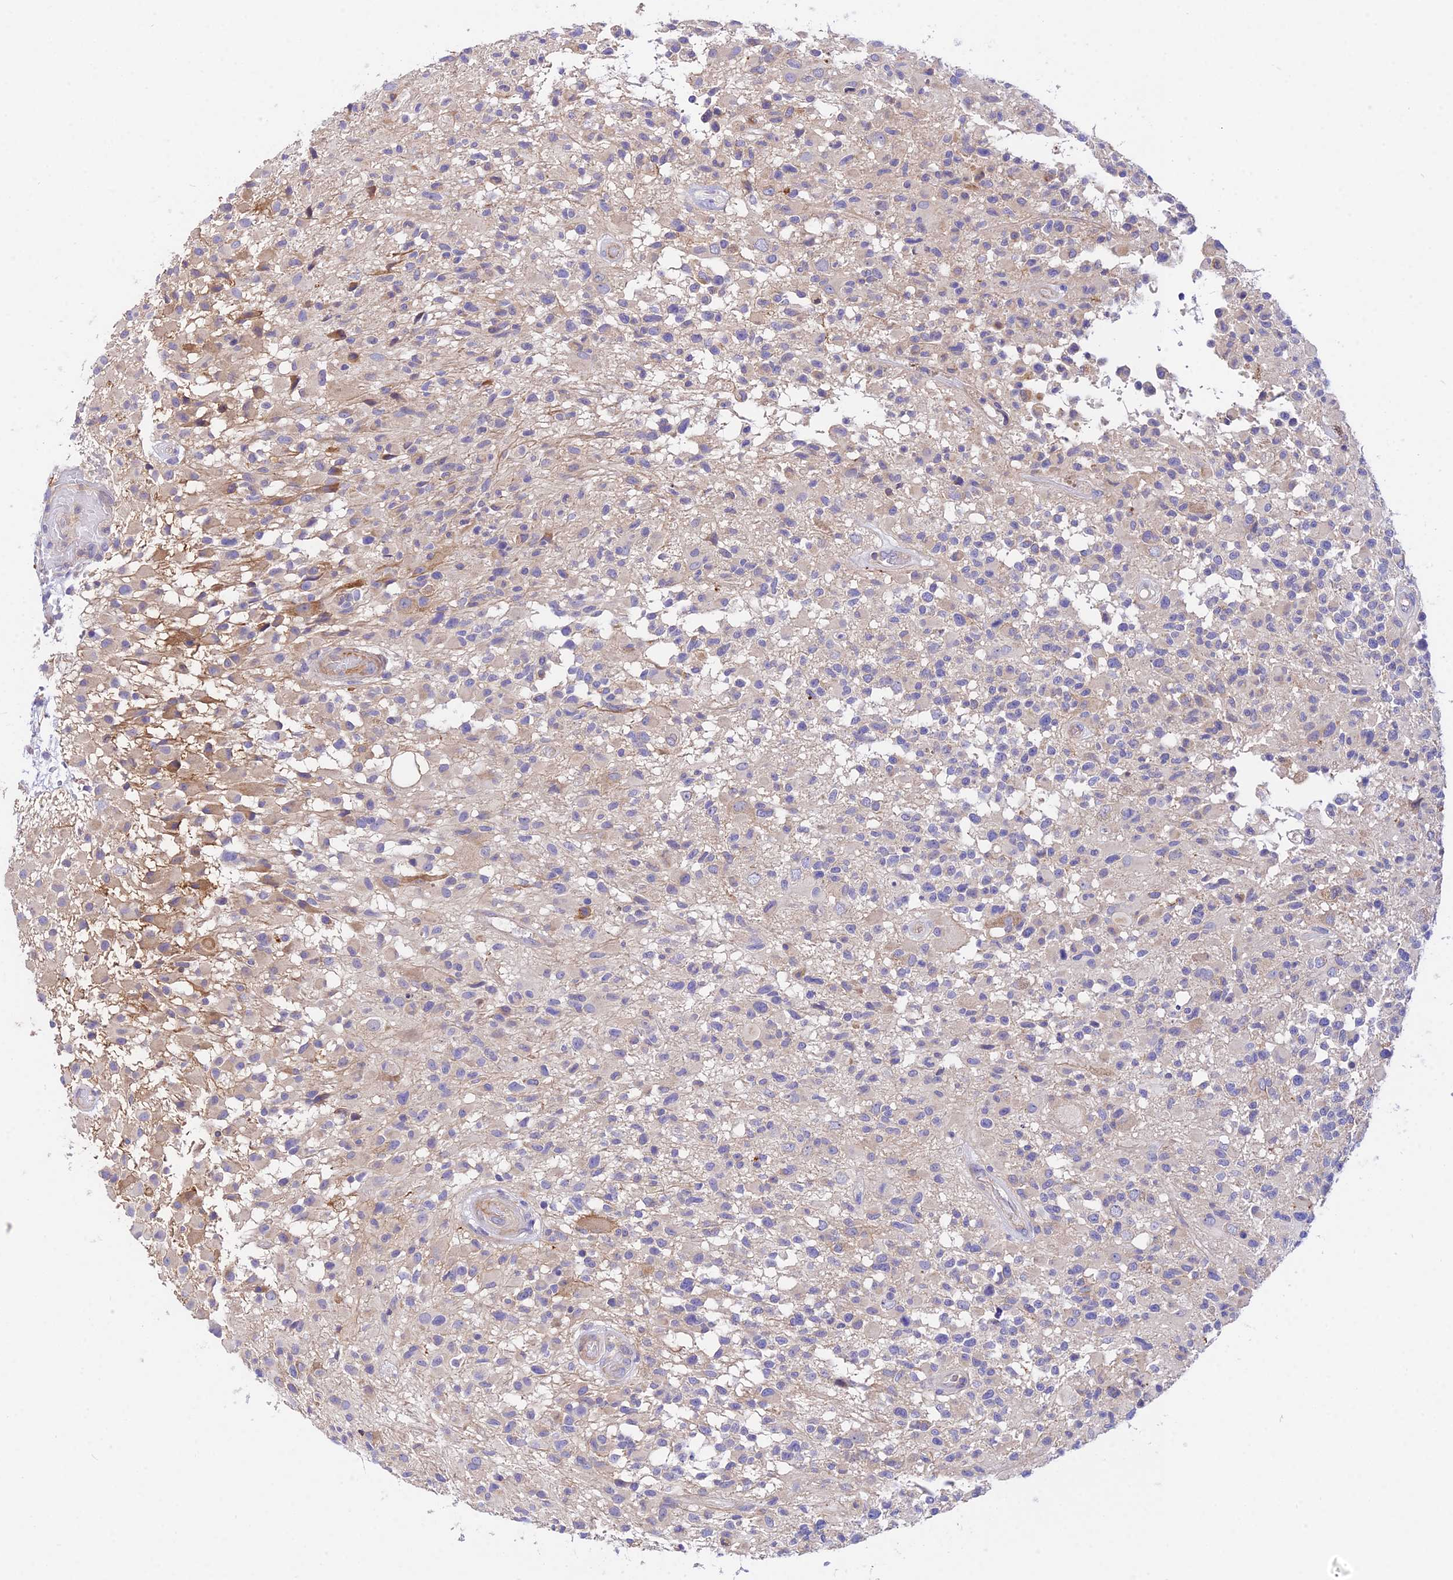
{"staining": {"intensity": "negative", "quantity": "none", "location": "none"}, "tissue": "glioma", "cell_type": "Tumor cells", "image_type": "cancer", "snomed": [{"axis": "morphology", "description": "Glioma, malignant, High grade"}, {"axis": "morphology", "description": "Glioblastoma, NOS"}, {"axis": "topography", "description": "Brain"}], "caption": "Glioblastoma was stained to show a protein in brown. There is no significant staining in tumor cells.", "gene": "TRIM43B", "patient": {"sex": "male", "age": 60}}